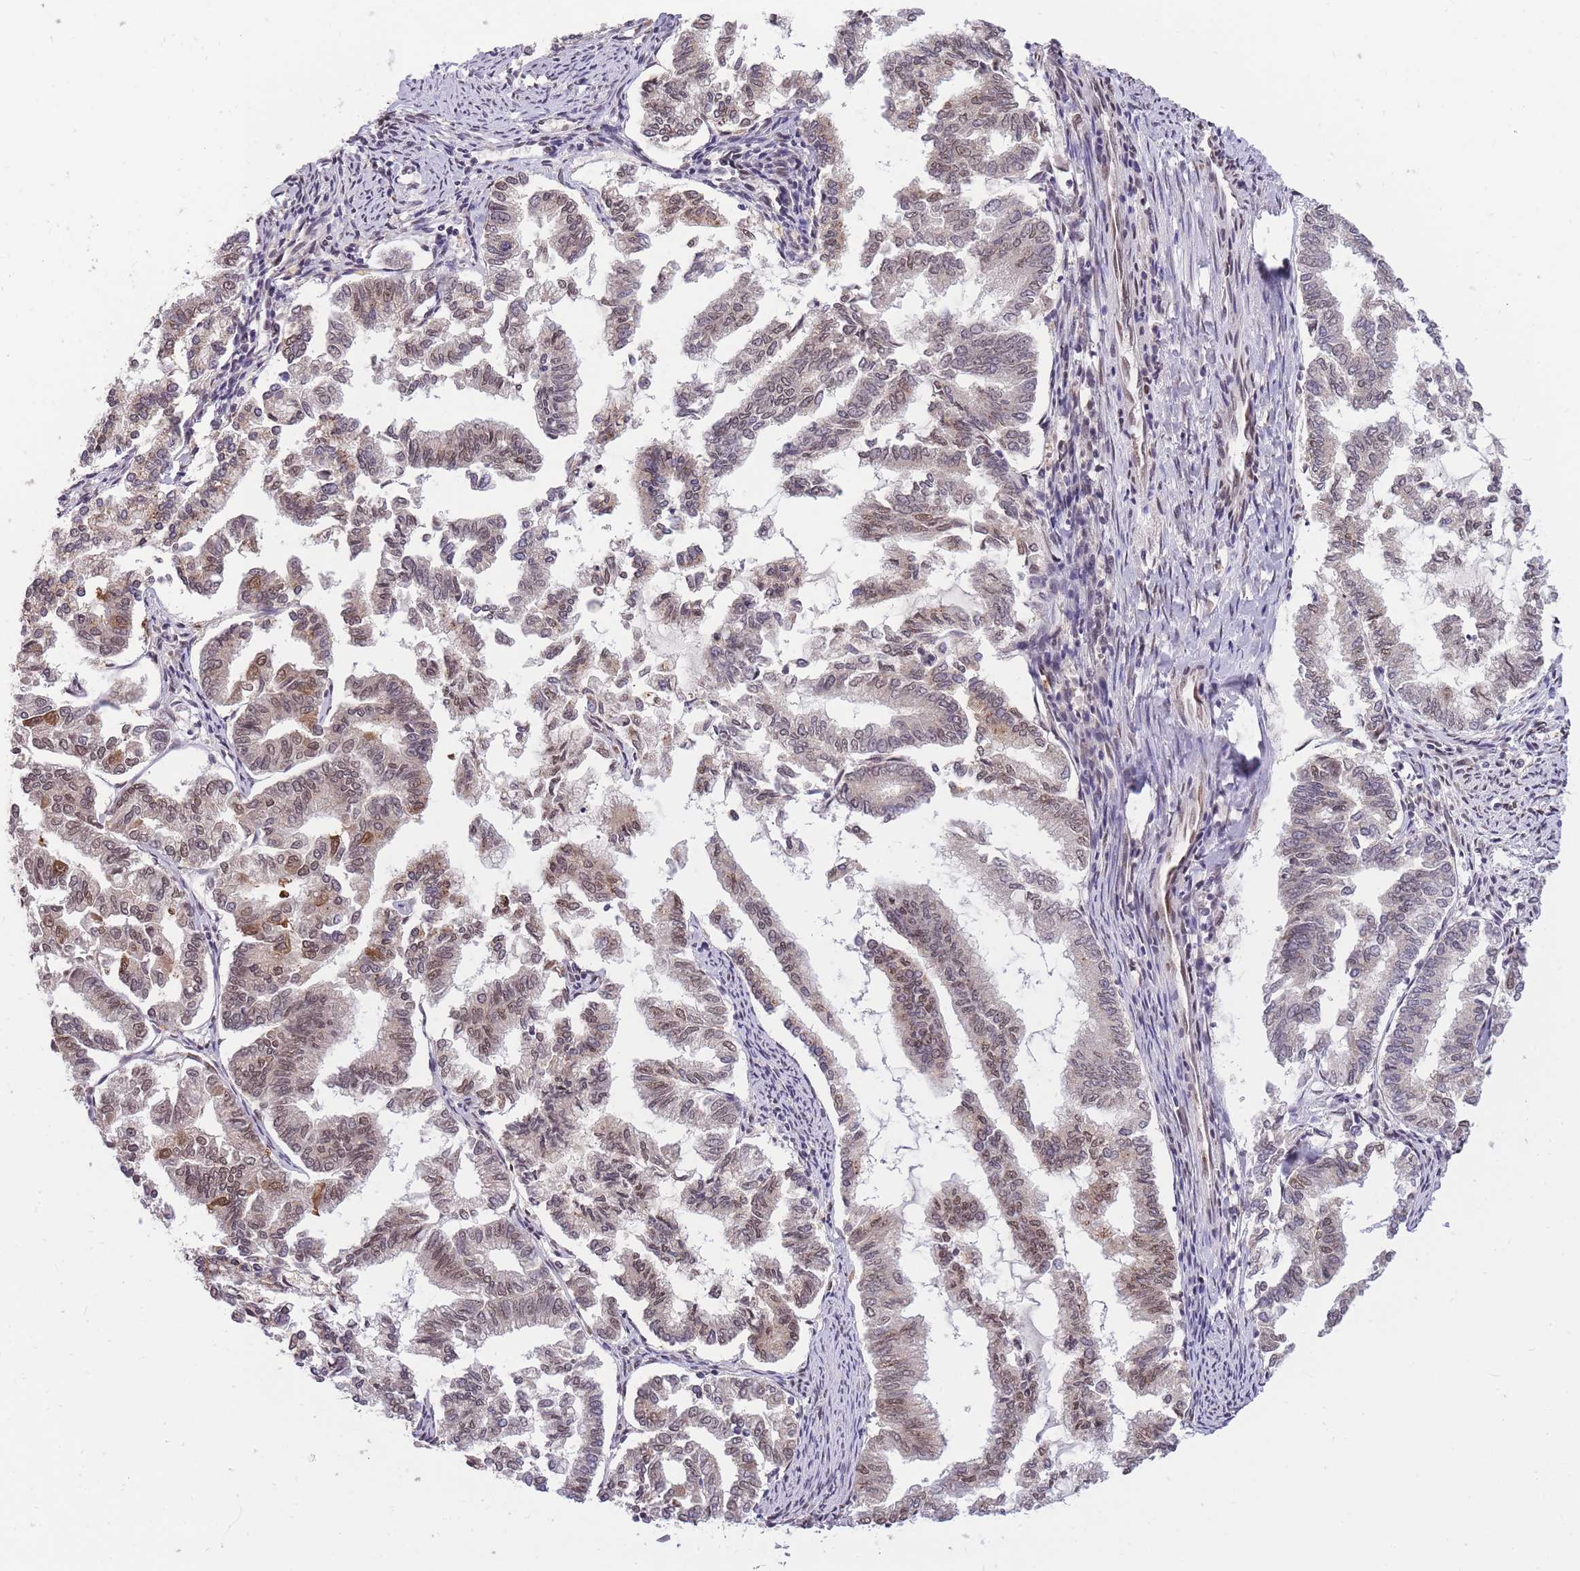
{"staining": {"intensity": "moderate", "quantity": "<25%", "location": "cytoplasmic/membranous,nuclear"}, "tissue": "endometrial cancer", "cell_type": "Tumor cells", "image_type": "cancer", "snomed": [{"axis": "morphology", "description": "Adenocarcinoma, NOS"}, {"axis": "topography", "description": "Endometrium"}], "caption": "Protein staining demonstrates moderate cytoplasmic/membranous and nuclear expression in approximately <25% of tumor cells in adenocarcinoma (endometrial).", "gene": "CDIP1", "patient": {"sex": "female", "age": 79}}